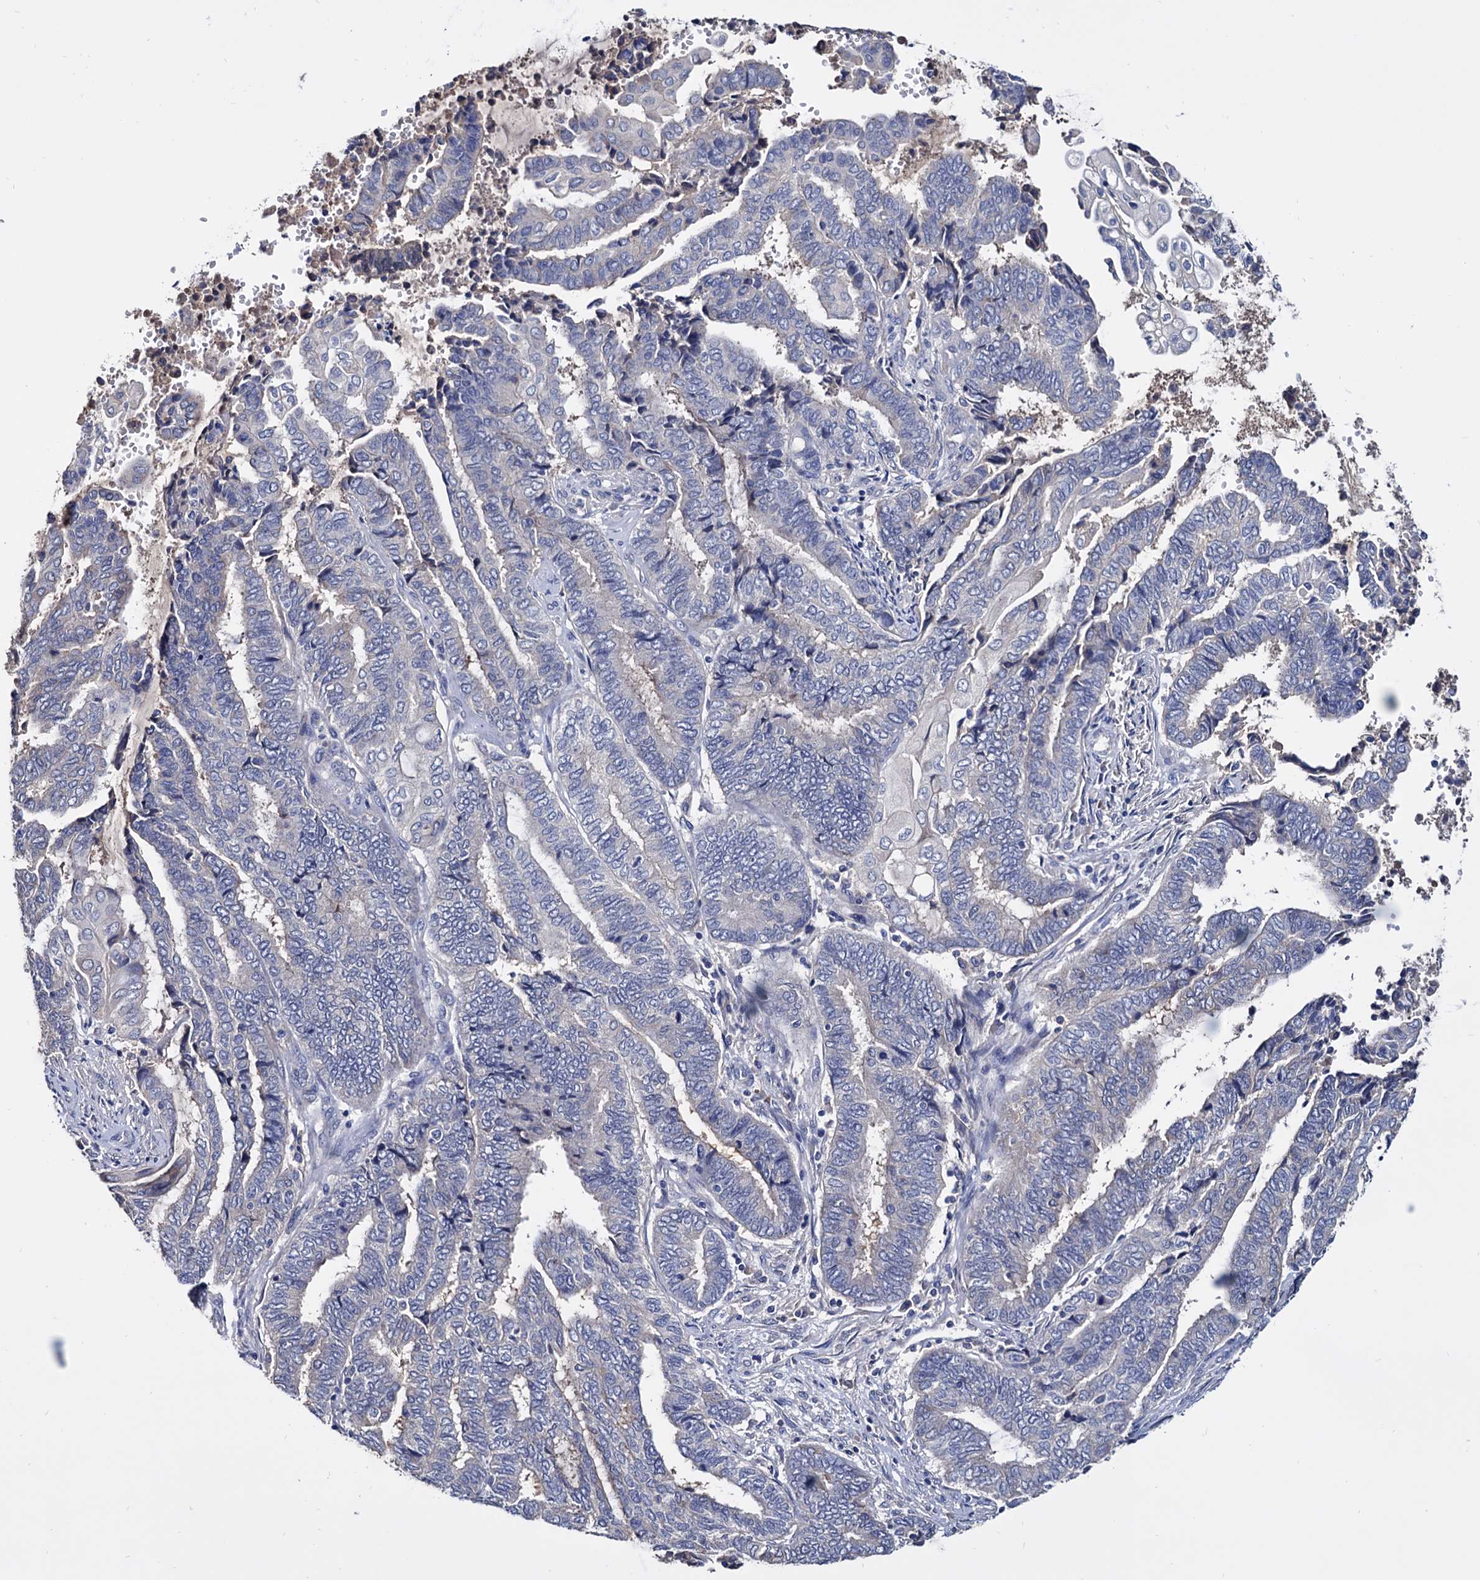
{"staining": {"intensity": "negative", "quantity": "none", "location": "none"}, "tissue": "endometrial cancer", "cell_type": "Tumor cells", "image_type": "cancer", "snomed": [{"axis": "morphology", "description": "Adenocarcinoma, NOS"}, {"axis": "topography", "description": "Uterus"}, {"axis": "topography", "description": "Endometrium"}], "caption": "A high-resolution photomicrograph shows immunohistochemistry staining of endometrial cancer, which exhibits no significant positivity in tumor cells. Brightfield microscopy of immunohistochemistry (IHC) stained with DAB (3,3'-diaminobenzidine) (brown) and hematoxylin (blue), captured at high magnification.", "gene": "NPAS4", "patient": {"sex": "female", "age": 70}}